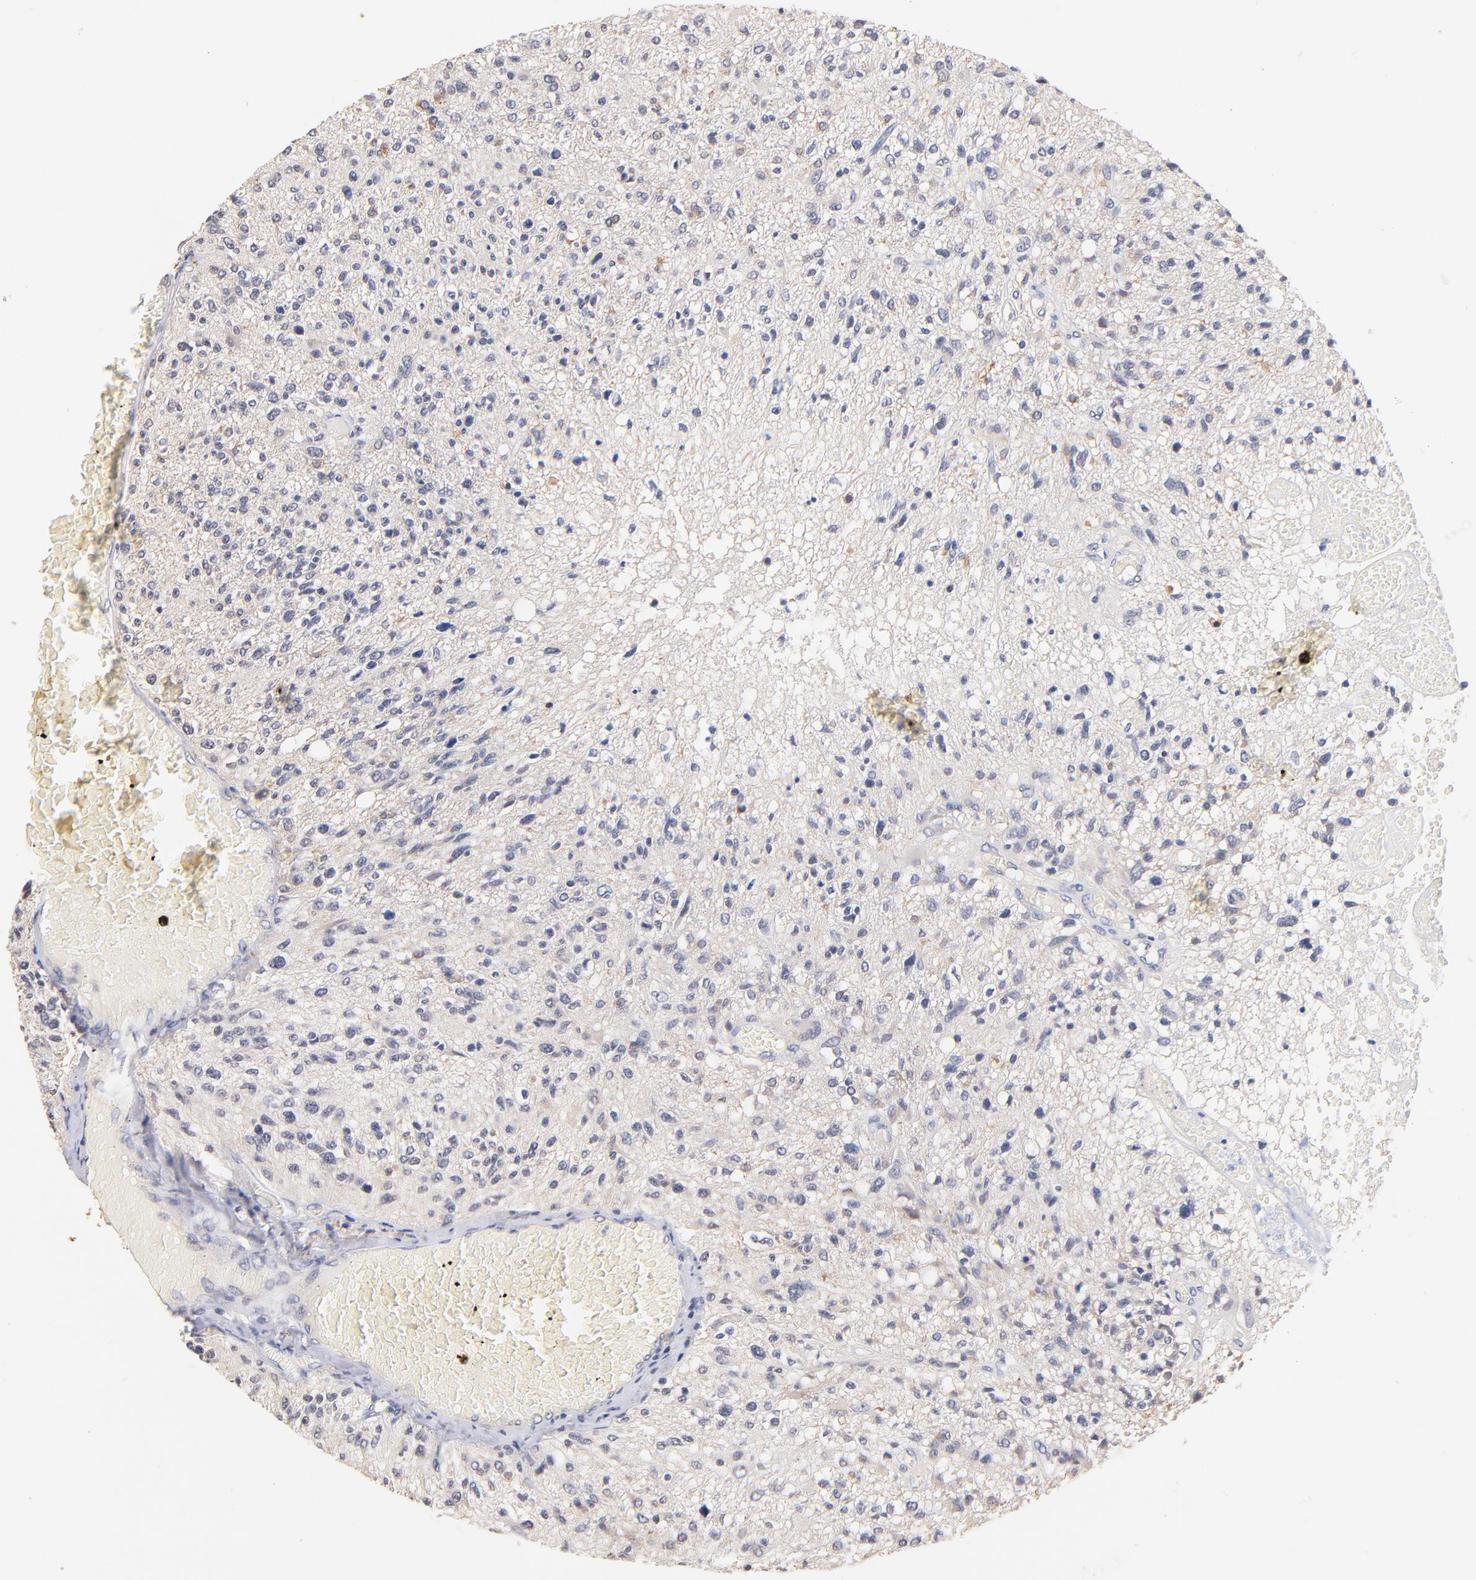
{"staining": {"intensity": "negative", "quantity": "none", "location": "none"}, "tissue": "glioma", "cell_type": "Tumor cells", "image_type": "cancer", "snomed": [{"axis": "morphology", "description": "Glioma, malignant, High grade"}, {"axis": "topography", "description": "Cerebral cortex"}], "caption": "This is an IHC histopathology image of human high-grade glioma (malignant). There is no staining in tumor cells.", "gene": "RIBC2", "patient": {"sex": "male", "age": 76}}